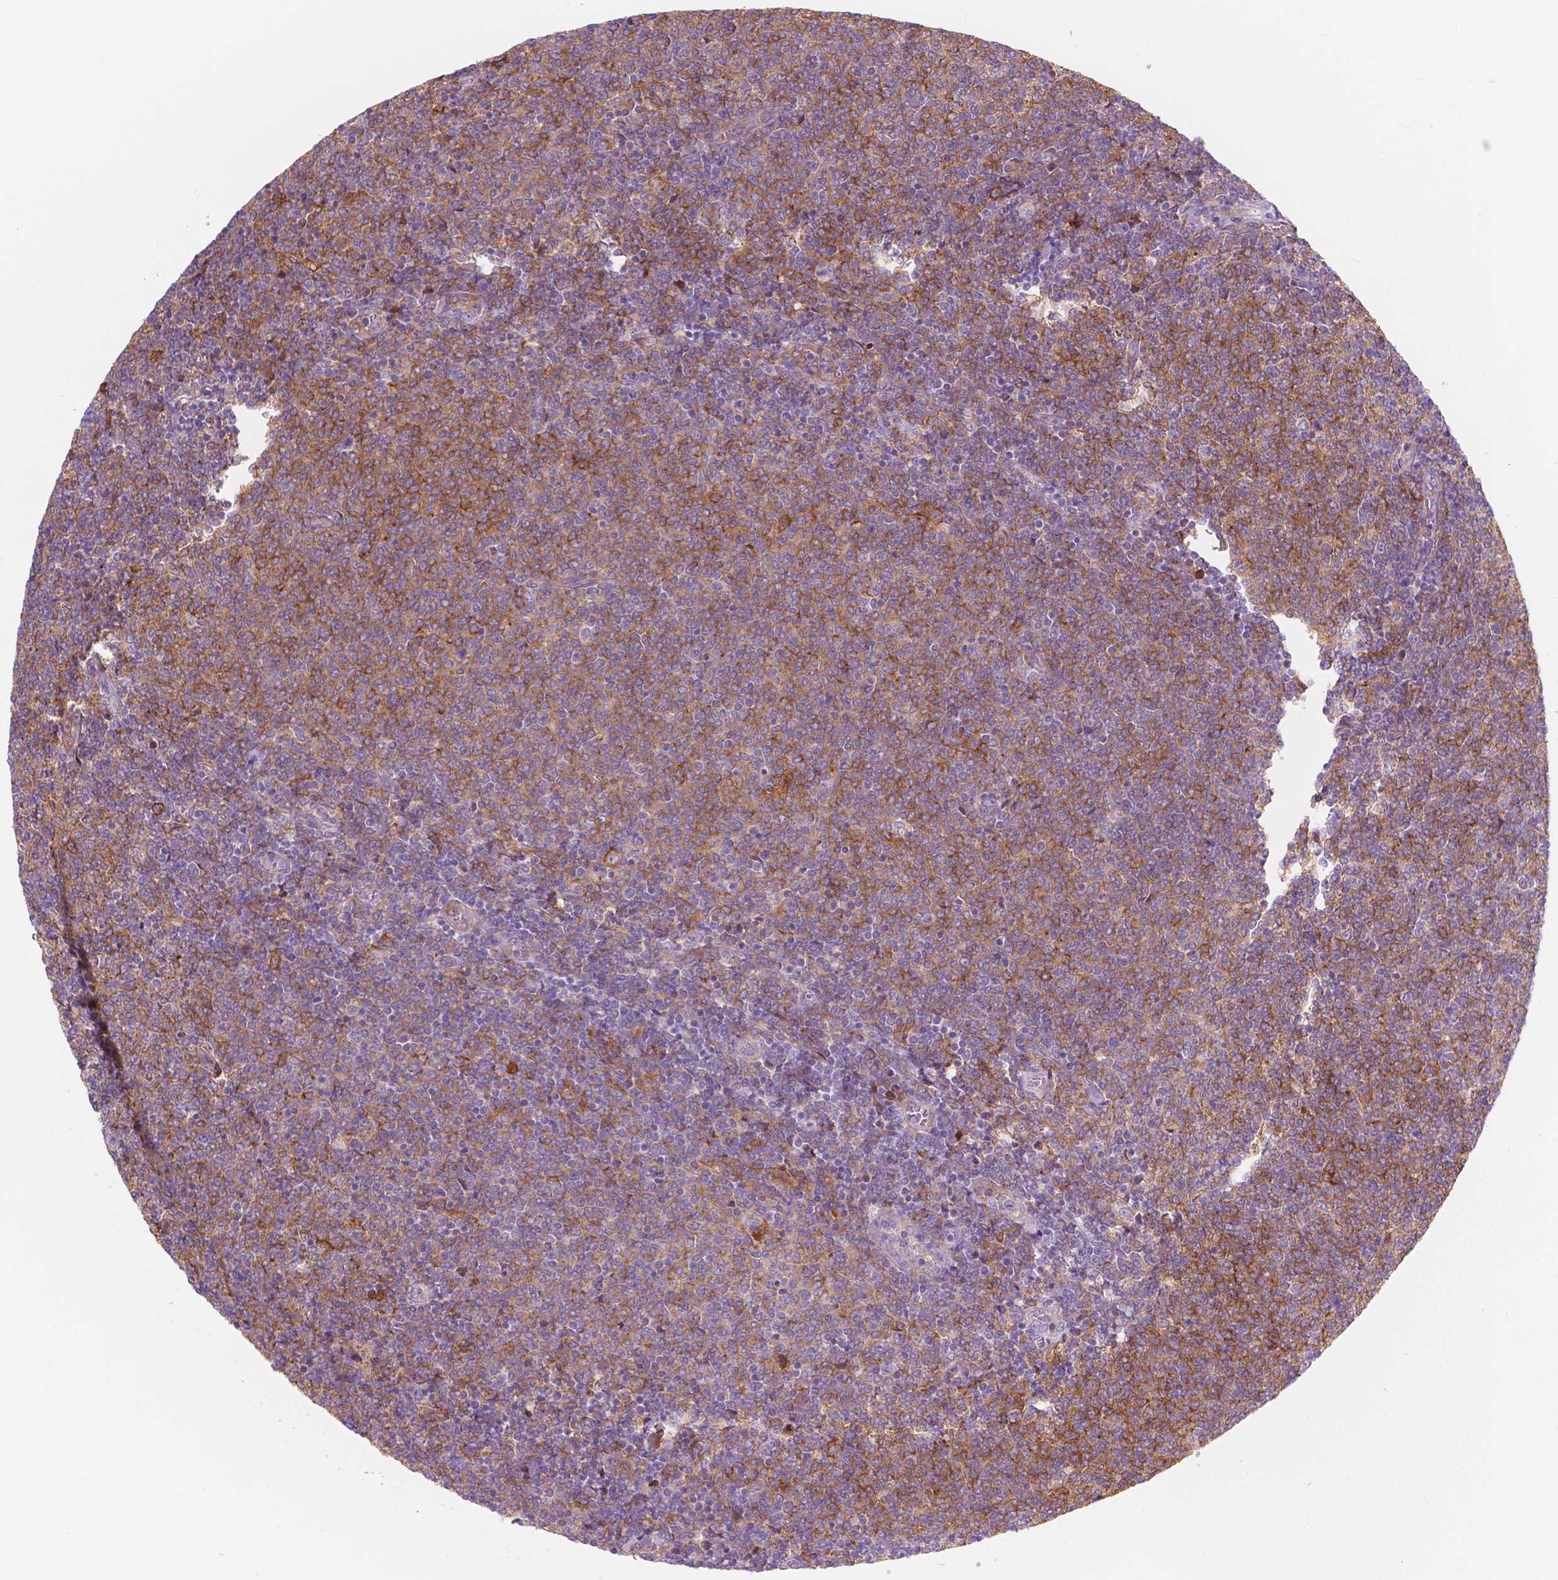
{"staining": {"intensity": "moderate", "quantity": "25%-75%", "location": "cytoplasmic/membranous"}, "tissue": "lymphoma", "cell_type": "Tumor cells", "image_type": "cancer", "snomed": [{"axis": "morphology", "description": "Malignant lymphoma, non-Hodgkin's type, Low grade"}, {"axis": "topography", "description": "Lymph node"}], "caption": "Malignant lymphoma, non-Hodgkin's type (low-grade) tissue reveals moderate cytoplasmic/membranous staining in approximately 25%-75% of tumor cells, visualized by immunohistochemistry.", "gene": "SEMA4A", "patient": {"sex": "male", "age": 52}}